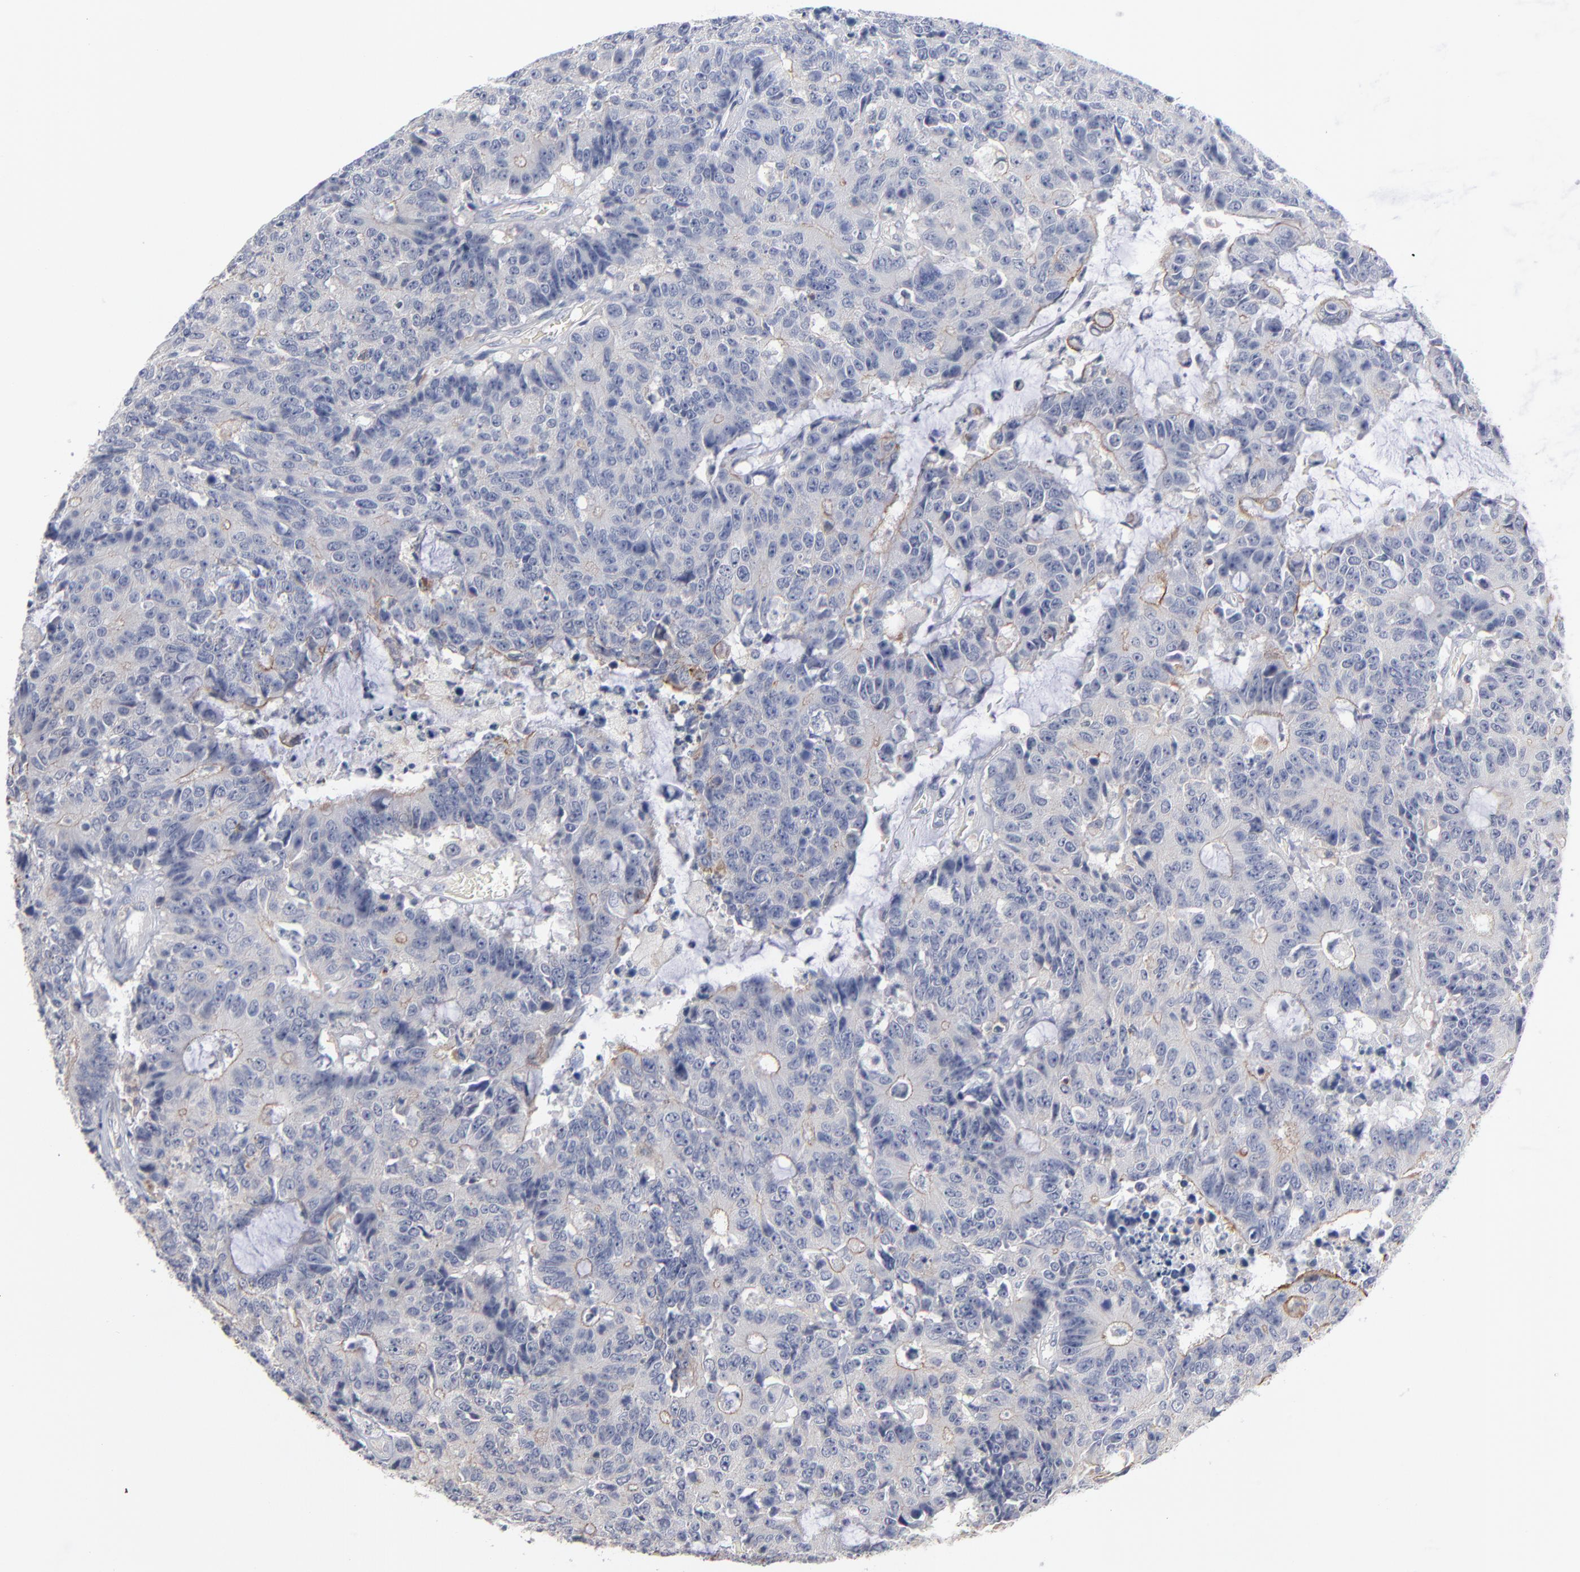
{"staining": {"intensity": "weak", "quantity": "<25%", "location": "cytoplasmic/membranous"}, "tissue": "colorectal cancer", "cell_type": "Tumor cells", "image_type": "cancer", "snomed": [{"axis": "morphology", "description": "Adenocarcinoma, NOS"}, {"axis": "topography", "description": "Colon"}], "caption": "Immunohistochemistry photomicrograph of neoplastic tissue: colorectal cancer (adenocarcinoma) stained with DAB demonstrates no significant protein staining in tumor cells.", "gene": "PDLIM2", "patient": {"sex": "female", "age": 86}}